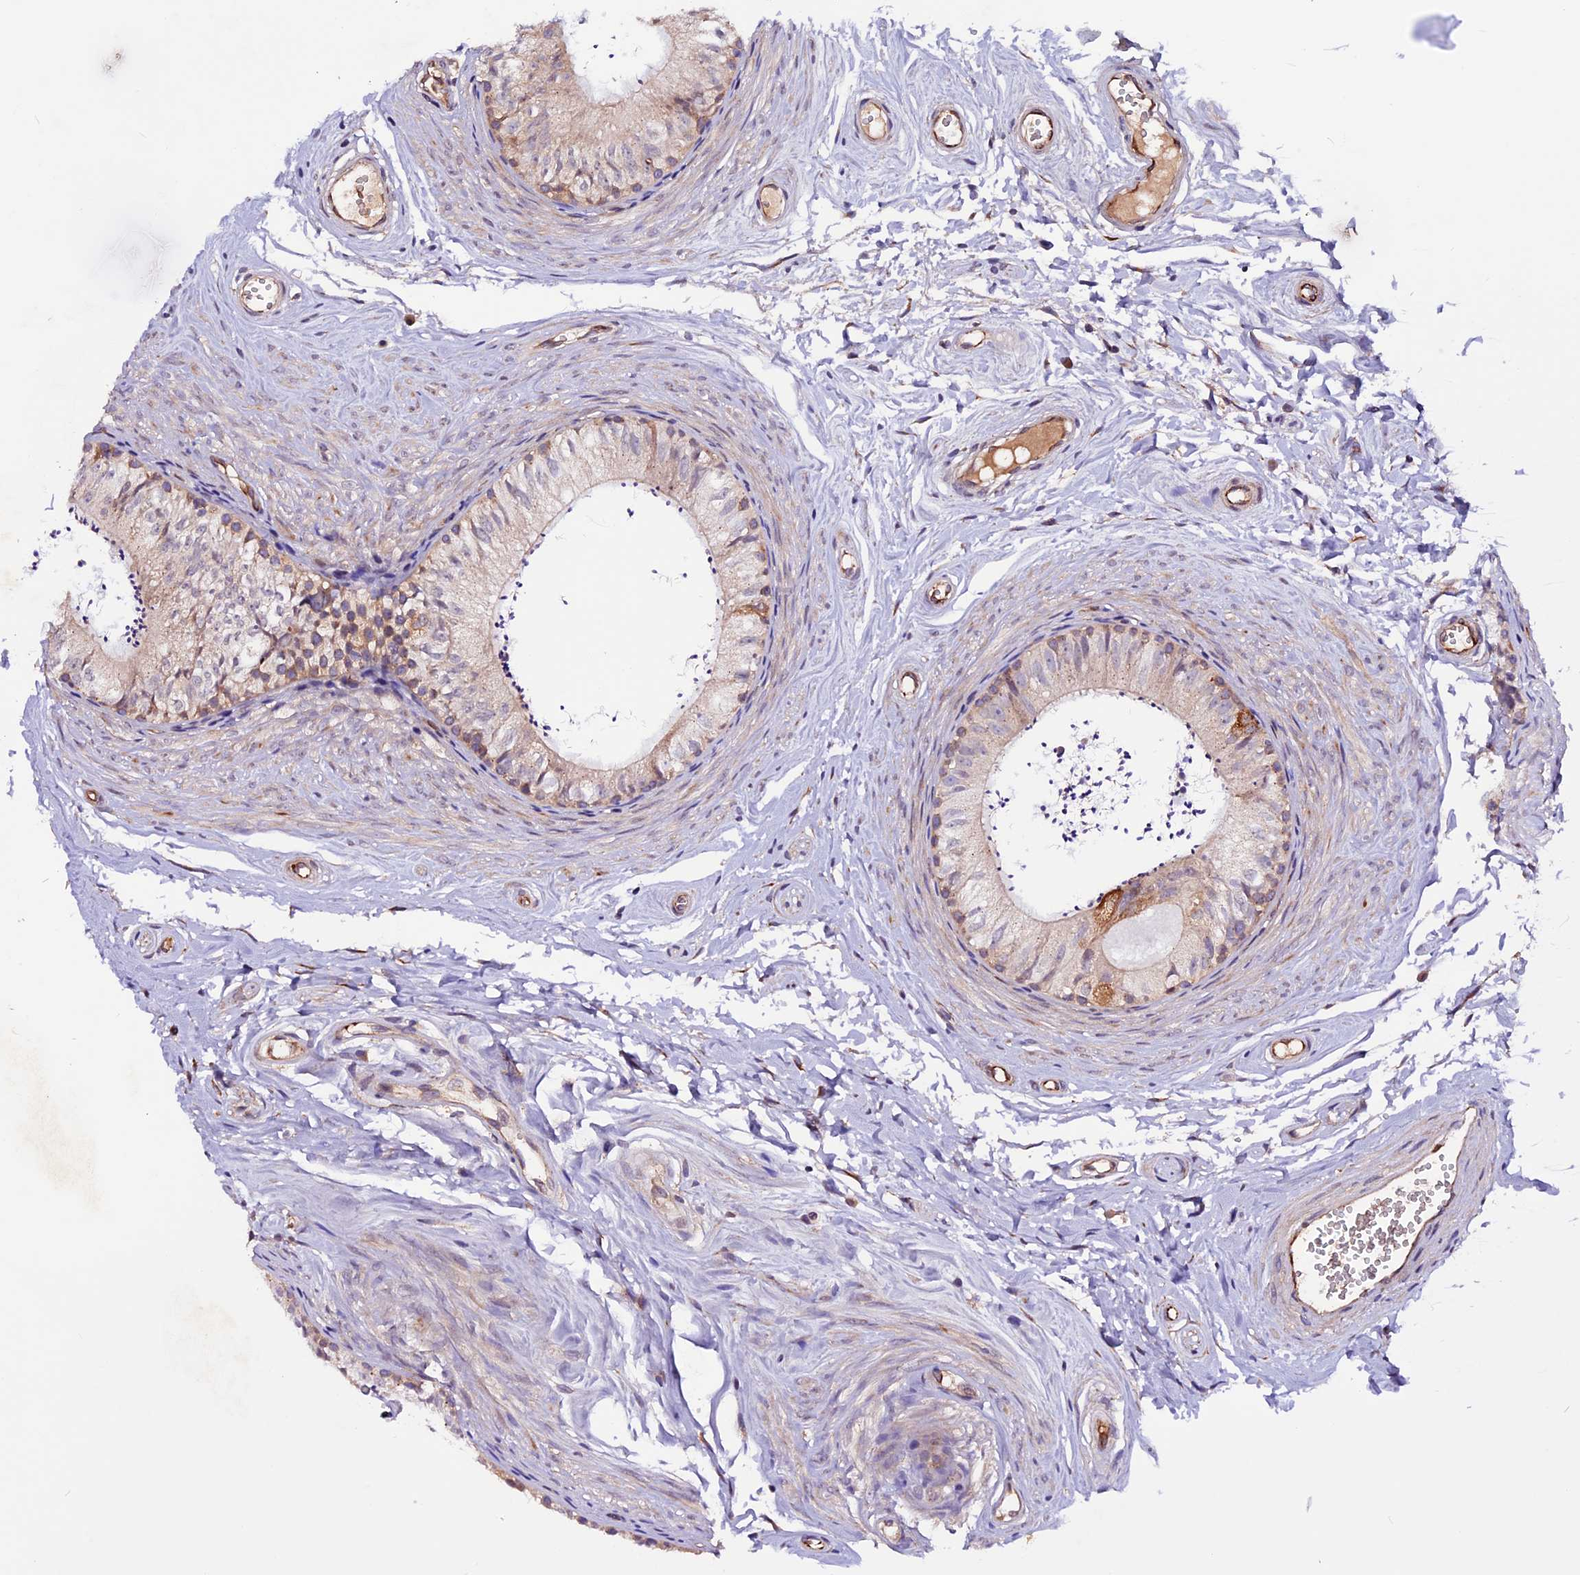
{"staining": {"intensity": "strong", "quantity": "25%-75%", "location": "cytoplasmic/membranous"}, "tissue": "epididymis", "cell_type": "Glandular cells", "image_type": "normal", "snomed": [{"axis": "morphology", "description": "Normal tissue, NOS"}, {"axis": "topography", "description": "Epididymis"}], "caption": "Immunohistochemical staining of normal human epididymis demonstrates 25%-75% levels of strong cytoplasmic/membranous protein positivity in approximately 25%-75% of glandular cells. (Stains: DAB in brown, nuclei in blue, Microscopy: brightfield microscopy at high magnification).", "gene": "RINL", "patient": {"sex": "male", "age": 56}}